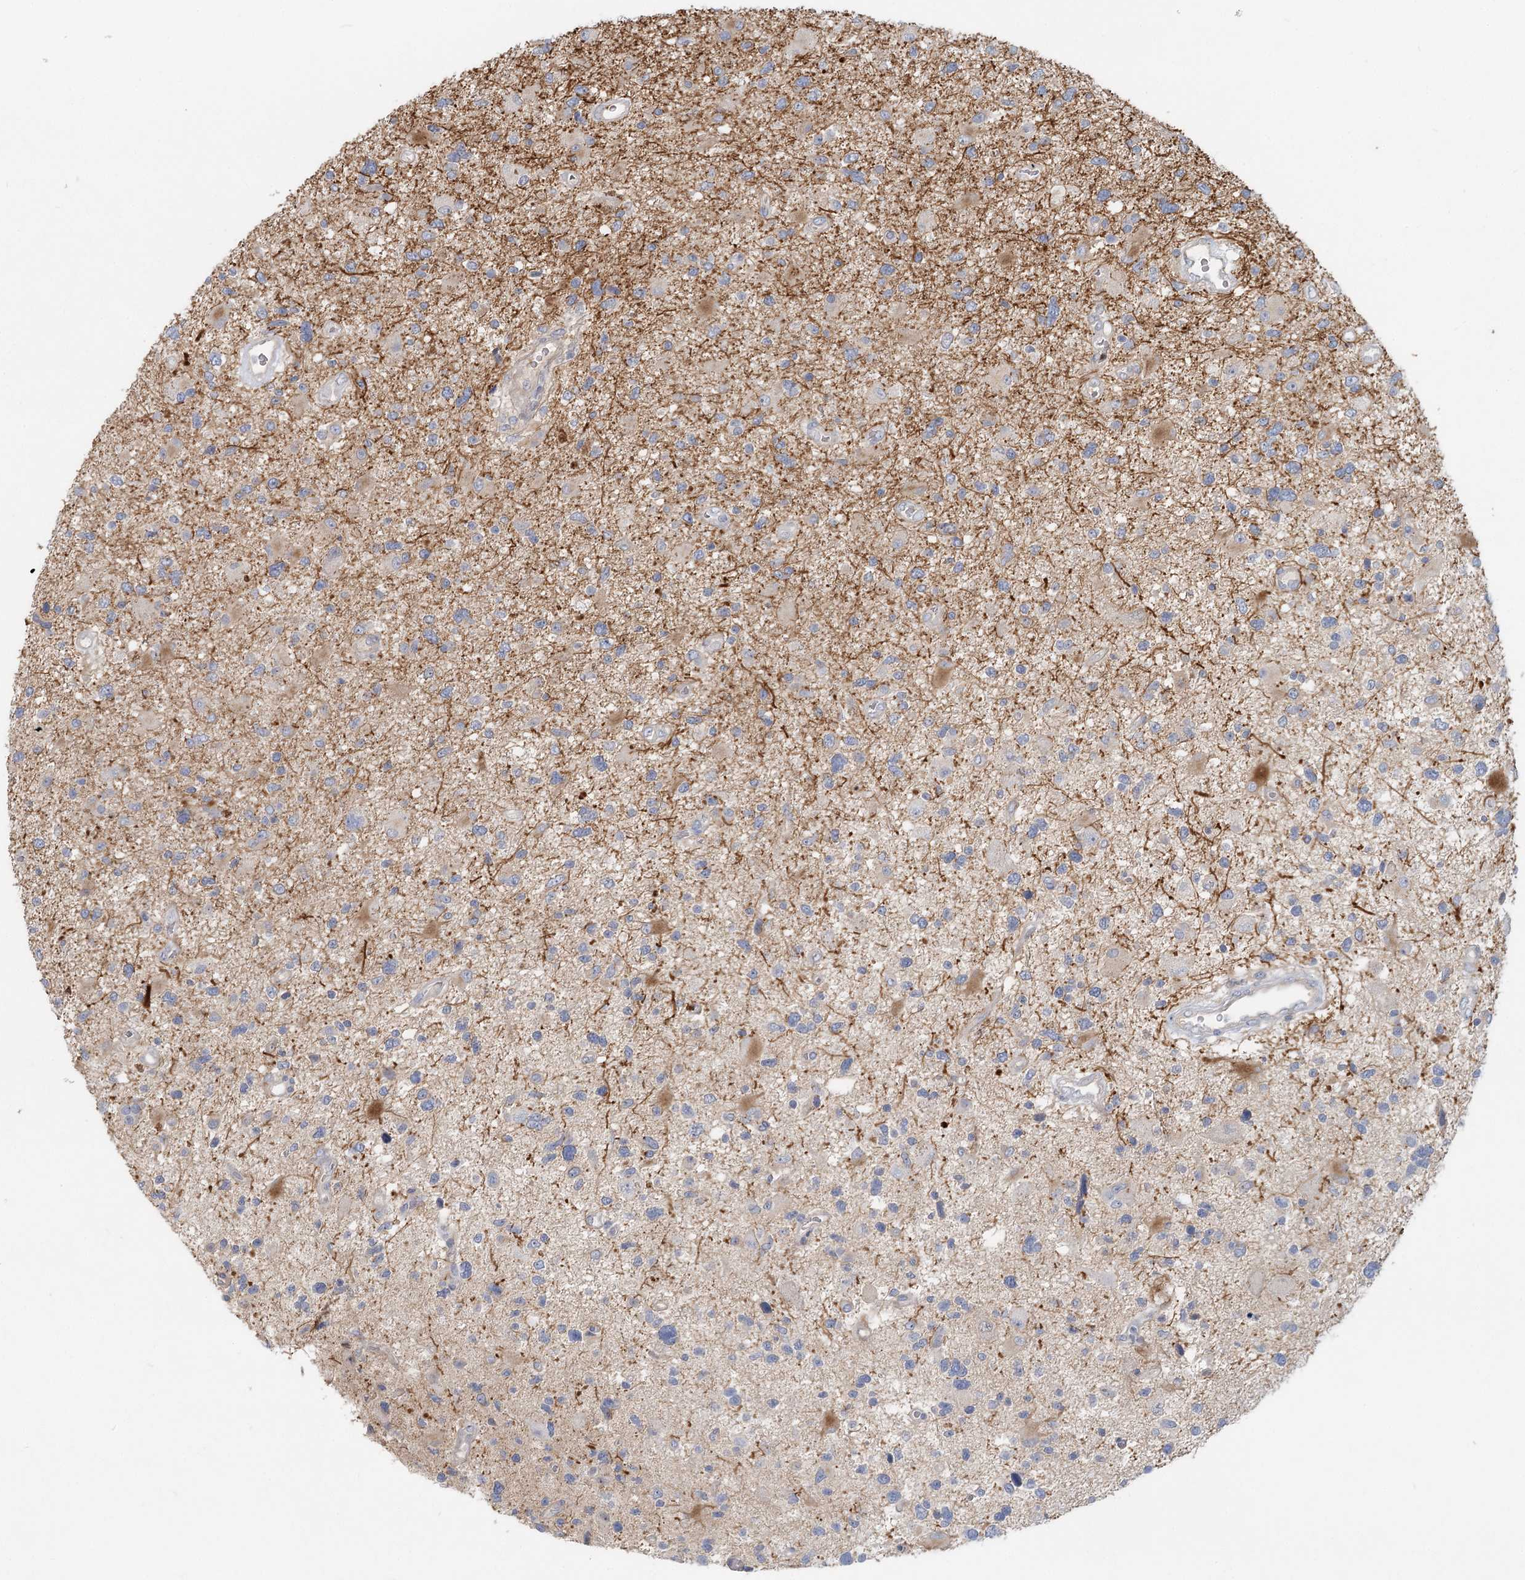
{"staining": {"intensity": "negative", "quantity": "none", "location": "none"}, "tissue": "glioma", "cell_type": "Tumor cells", "image_type": "cancer", "snomed": [{"axis": "morphology", "description": "Glioma, malignant, High grade"}, {"axis": "topography", "description": "Brain"}], "caption": "Immunohistochemical staining of glioma exhibits no significant expression in tumor cells.", "gene": "DNMBP", "patient": {"sex": "male", "age": 33}}